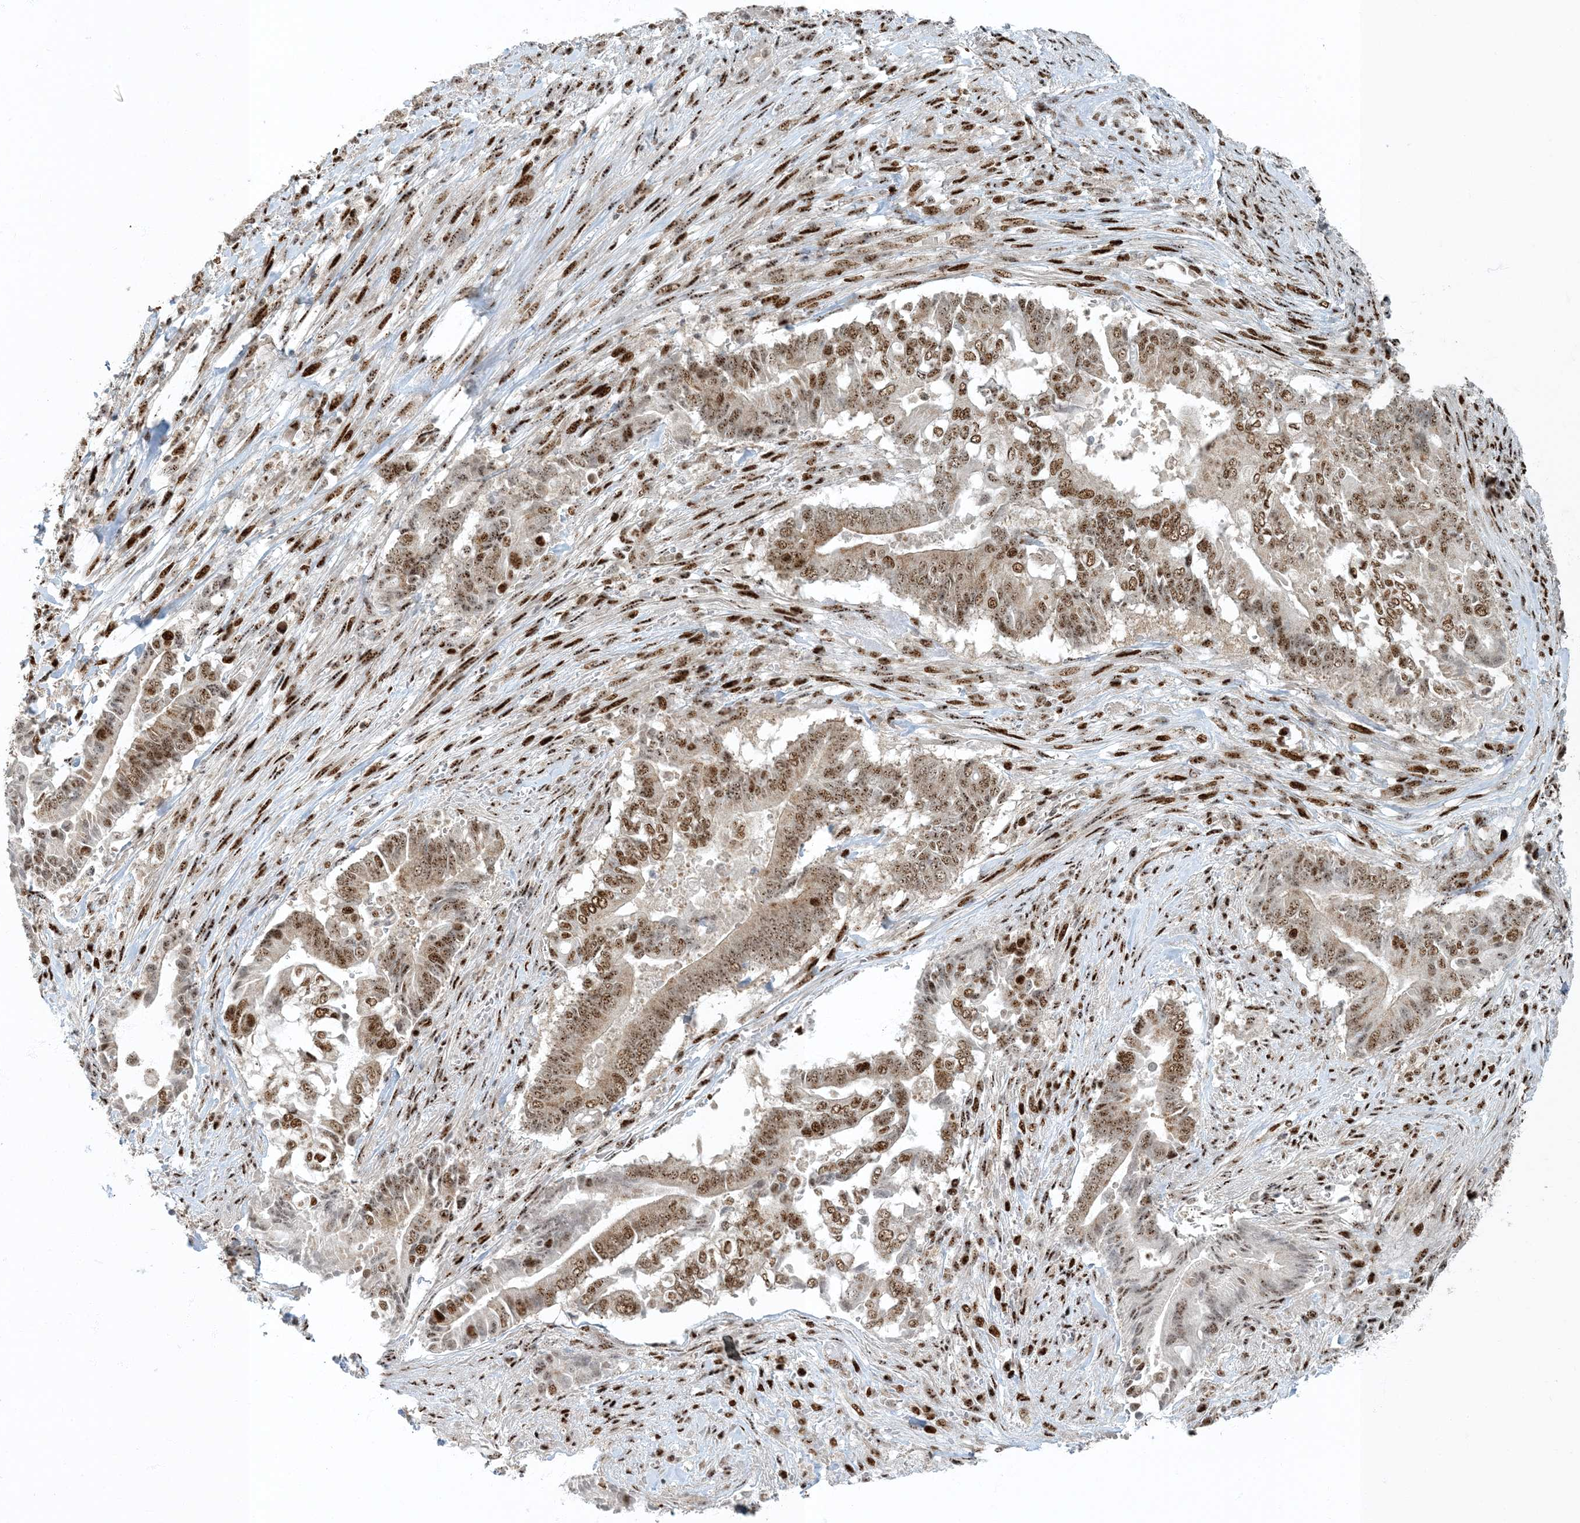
{"staining": {"intensity": "moderate", "quantity": ">75%", "location": "cytoplasmic/membranous,nuclear"}, "tissue": "pancreatic cancer", "cell_type": "Tumor cells", "image_type": "cancer", "snomed": [{"axis": "morphology", "description": "Adenocarcinoma, NOS"}, {"axis": "topography", "description": "Pancreas"}], "caption": "Protein staining exhibits moderate cytoplasmic/membranous and nuclear positivity in approximately >75% of tumor cells in pancreatic cancer (adenocarcinoma).", "gene": "MBD1", "patient": {"sex": "male", "age": 68}}